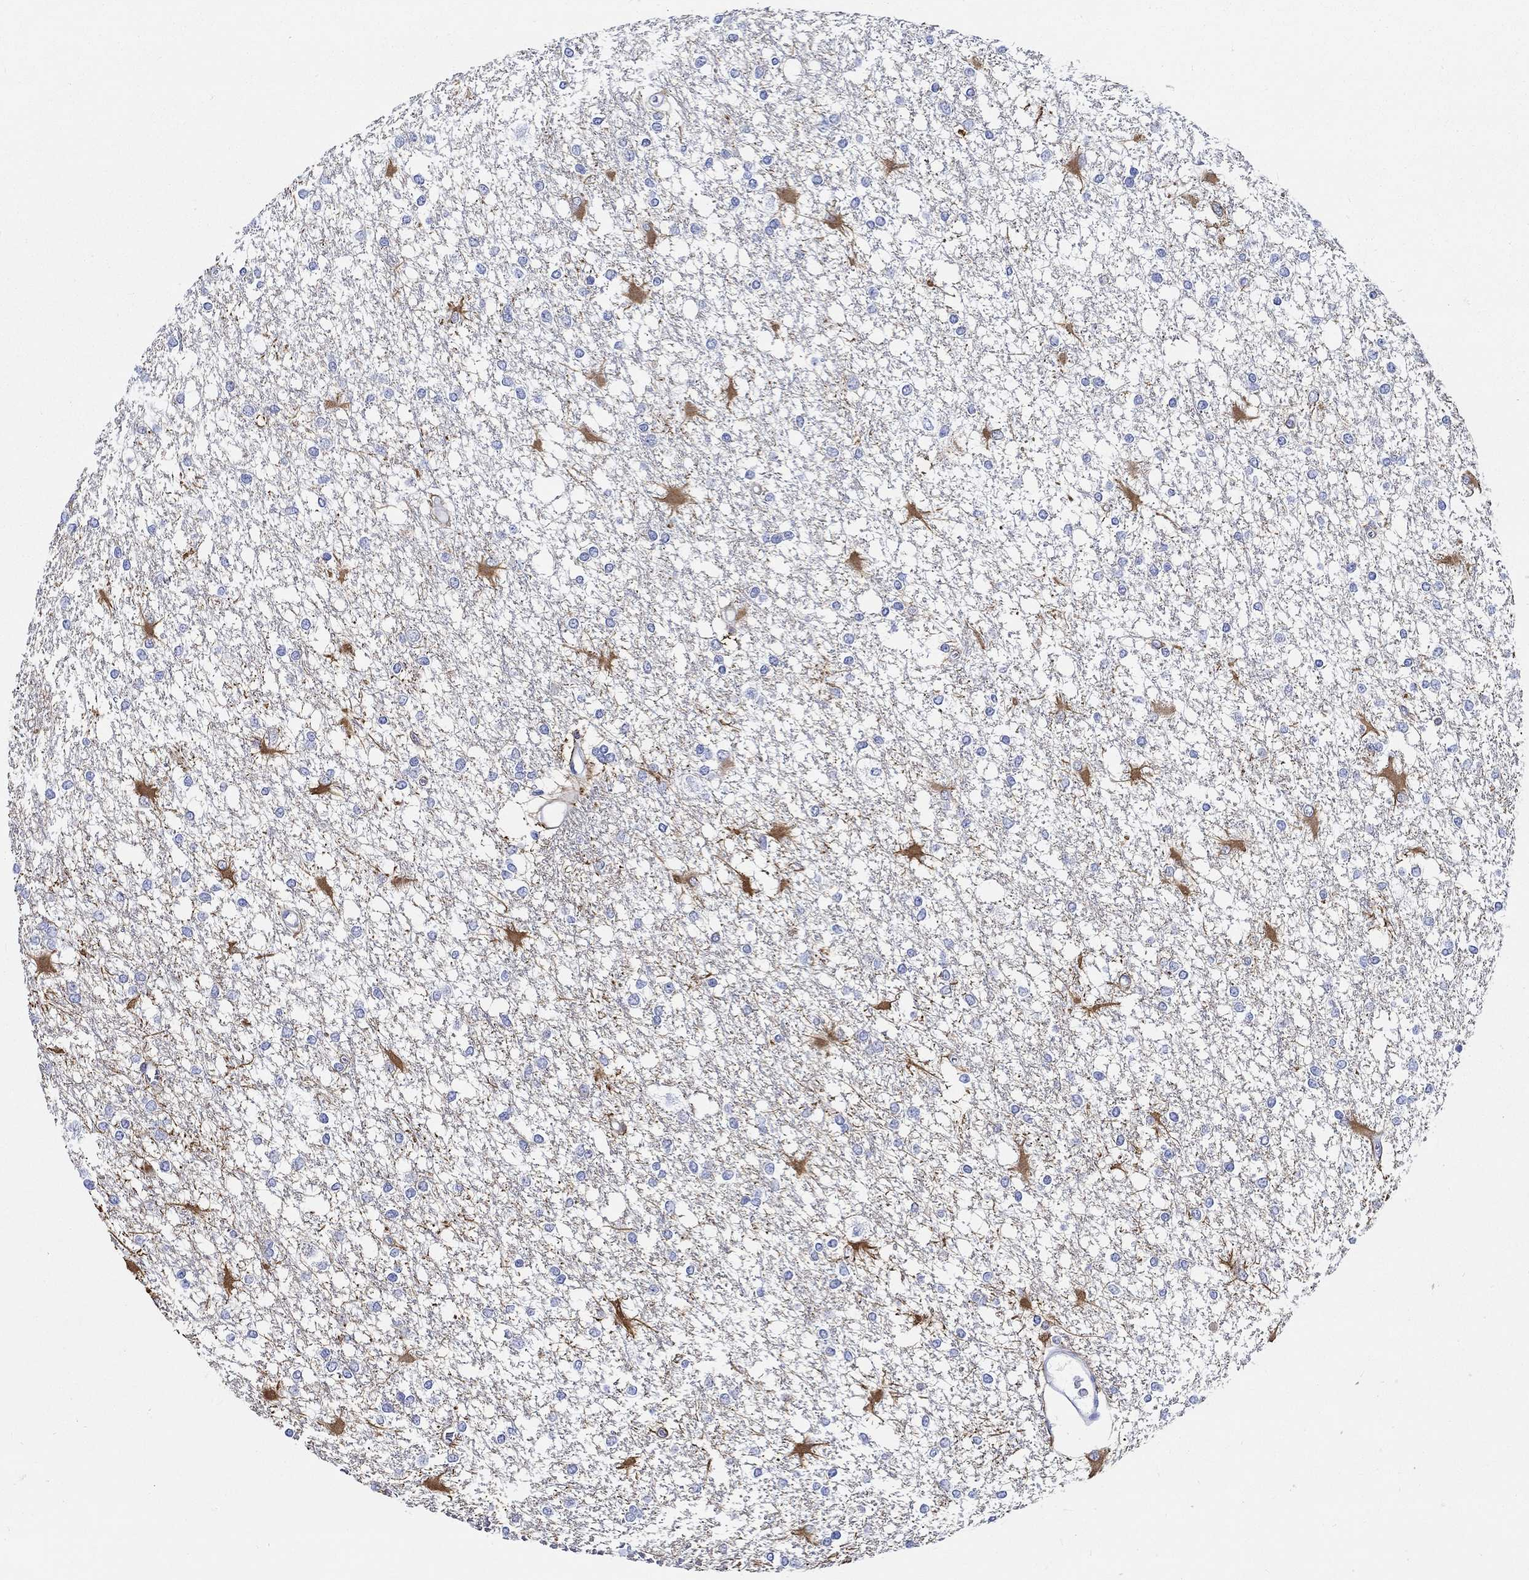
{"staining": {"intensity": "strong", "quantity": "<25%", "location": "cytoplasmic/membranous"}, "tissue": "glioma", "cell_type": "Tumor cells", "image_type": "cancer", "snomed": [{"axis": "morphology", "description": "Glioma, malignant, High grade"}, {"axis": "topography", "description": "Cerebral cortex"}], "caption": "IHC photomicrograph of neoplastic tissue: human glioma stained using IHC exhibits medium levels of strong protein expression localized specifically in the cytoplasmic/membranous of tumor cells, appearing as a cytoplasmic/membranous brown color.", "gene": "FBXO2", "patient": {"sex": "male", "age": 79}}